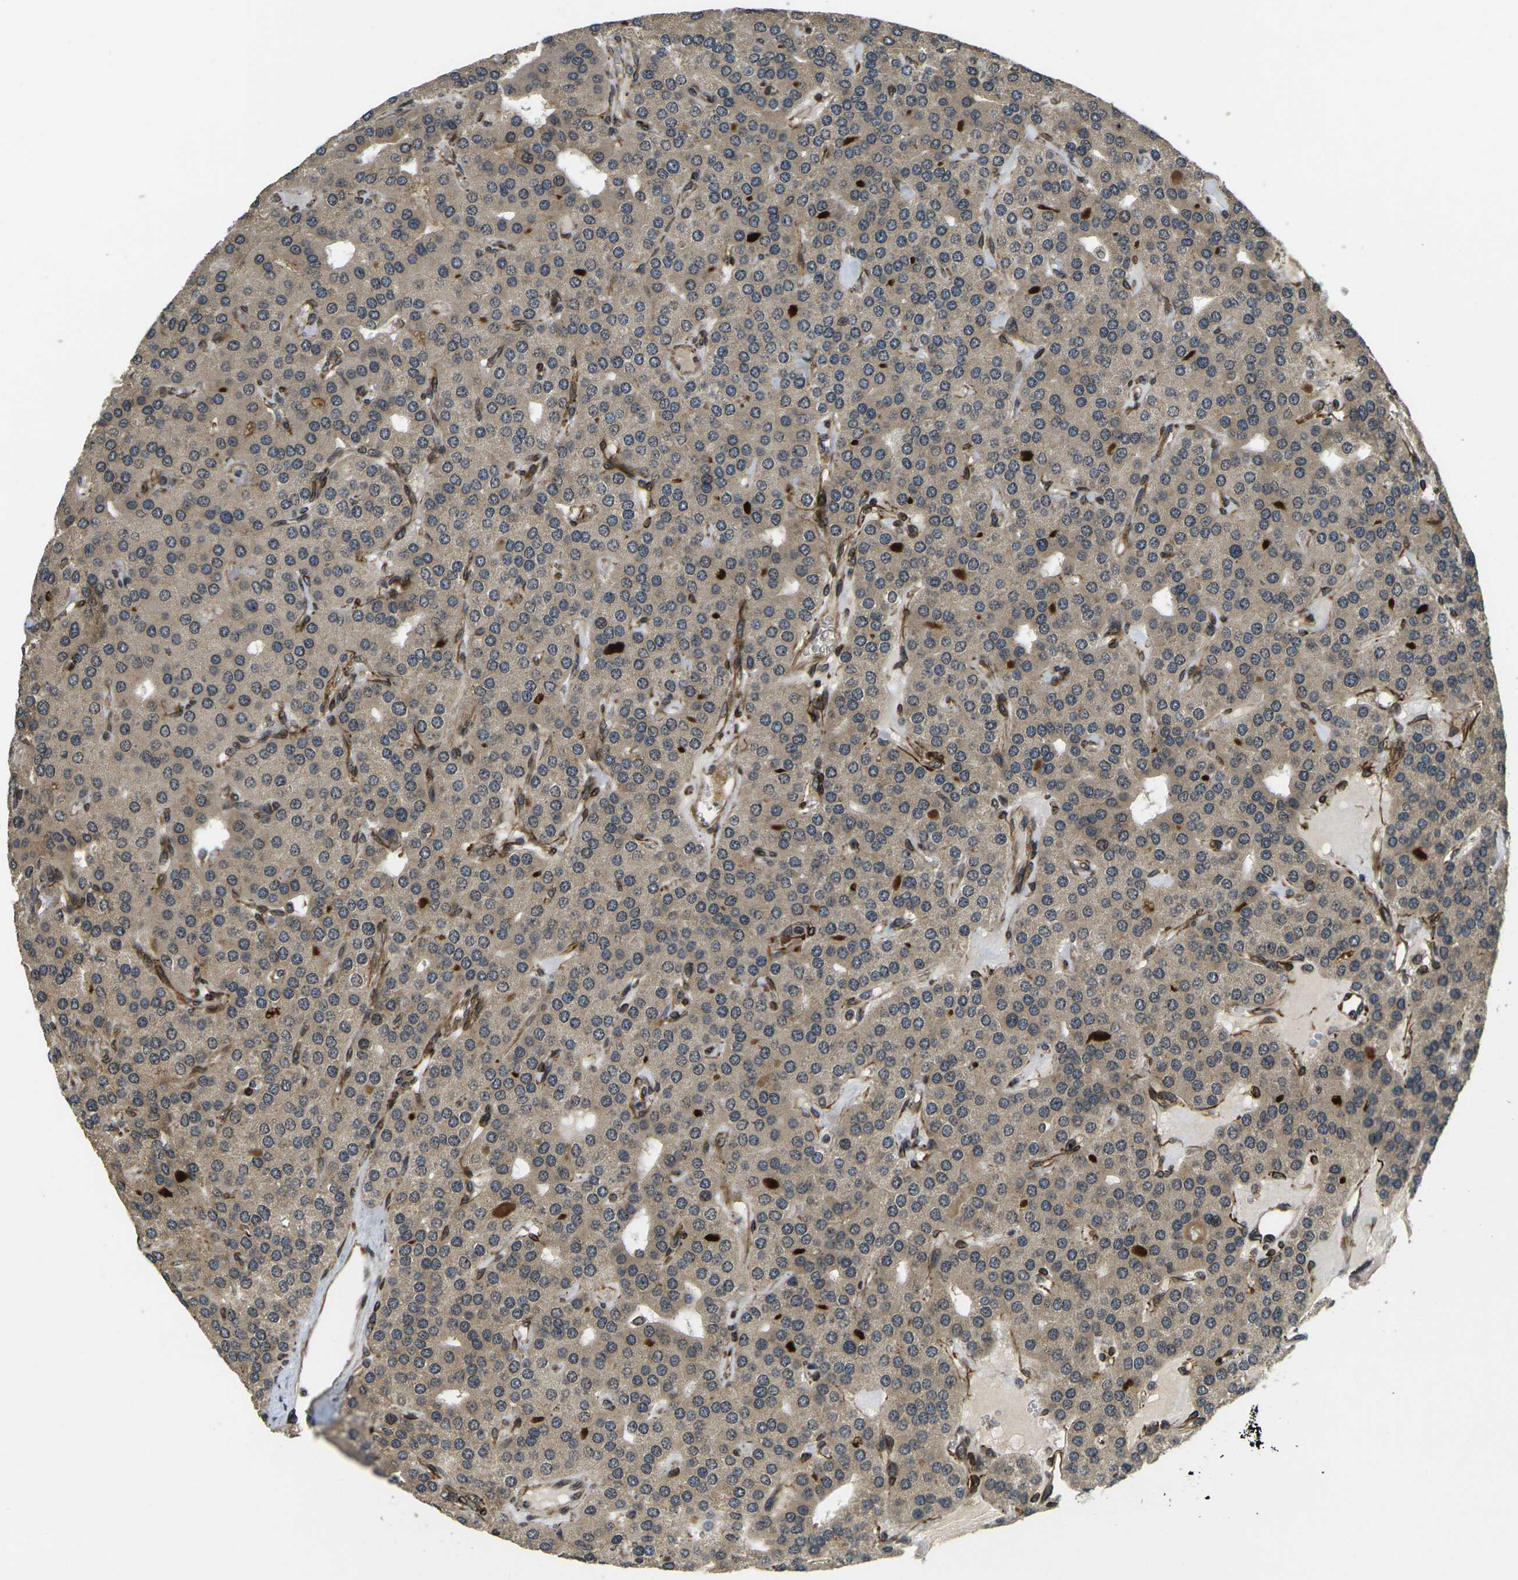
{"staining": {"intensity": "moderate", "quantity": ">75%", "location": "cytoplasmic/membranous"}, "tissue": "parathyroid gland", "cell_type": "Glandular cells", "image_type": "normal", "snomed": [{"axis": "morphology", "description": "Normal tissue, NOS"}, {"axis": "morphology", "description": "Adenoma, NOS"}, {"axis": "topography", "description": "Parathyroid gland"}], "caption": "Immunohistochemistry image of normal parathyroid gland stained for a protein (brown), which shows medium levels of moderate cytoplasmic/membranous expression in approximately >75% of glandular cells.", "gene": "FUT11", "patient": {"sex": "female", "age": 86}}